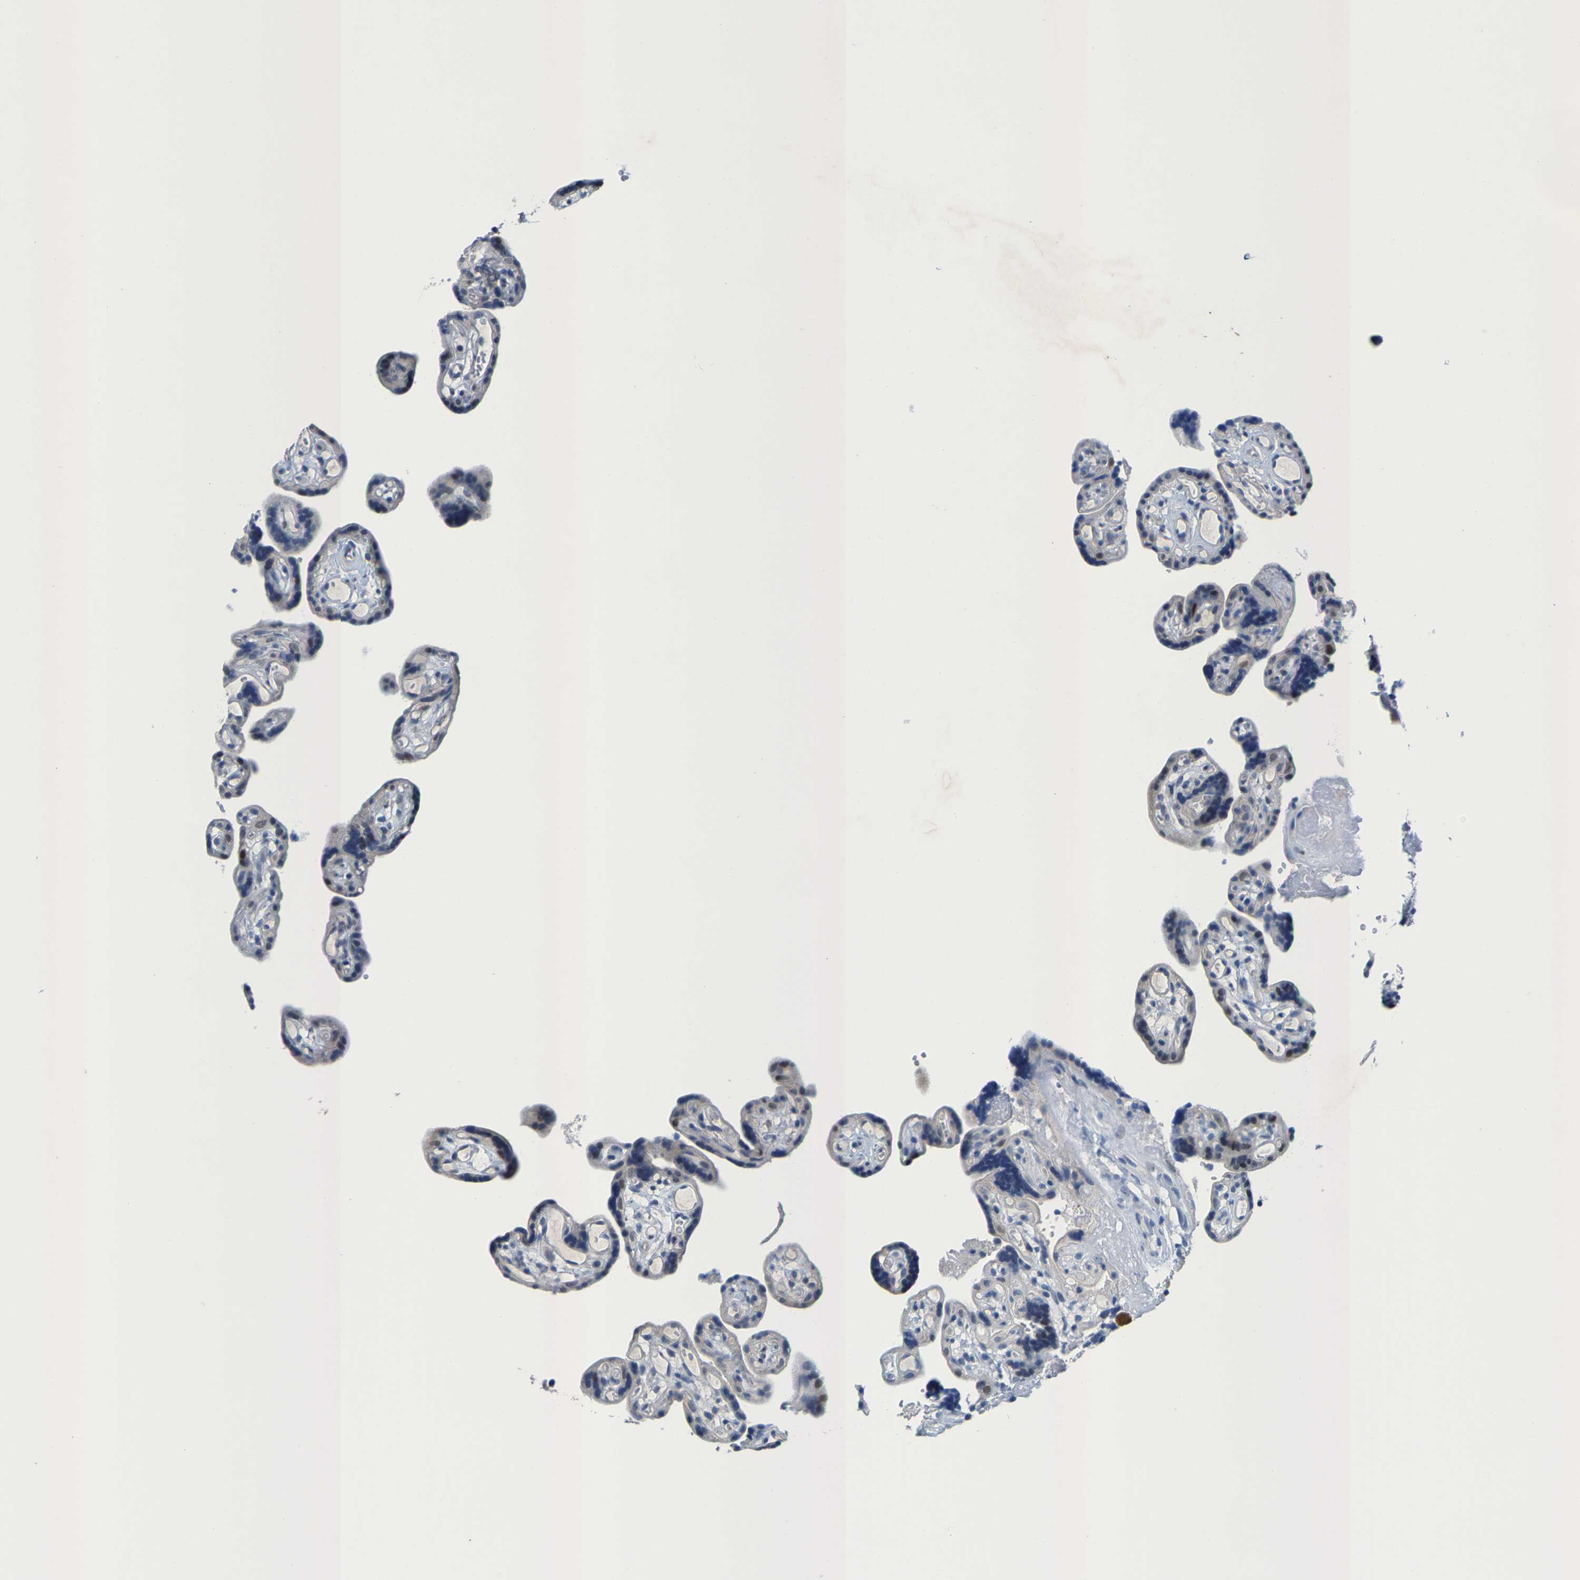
{"staining": {"intensity": "weak", "quantity": "<25%", "location": "cytoplasmic/membranous,nuclear"}, "tissue": "placenta", "cell_type": "Decidual cells", "image_type": "normal", "snomed": [{"axis": "morphology", "description": "Normal tissue, NOS"}, {"axis": "topography", "description": "Placenta"}], "caption": "Immunohistochemistry of normal placenta reveals no positivity in decidual cells.", "gene": "KLHL1", "patient": {"sex": "female", "age": 30}}